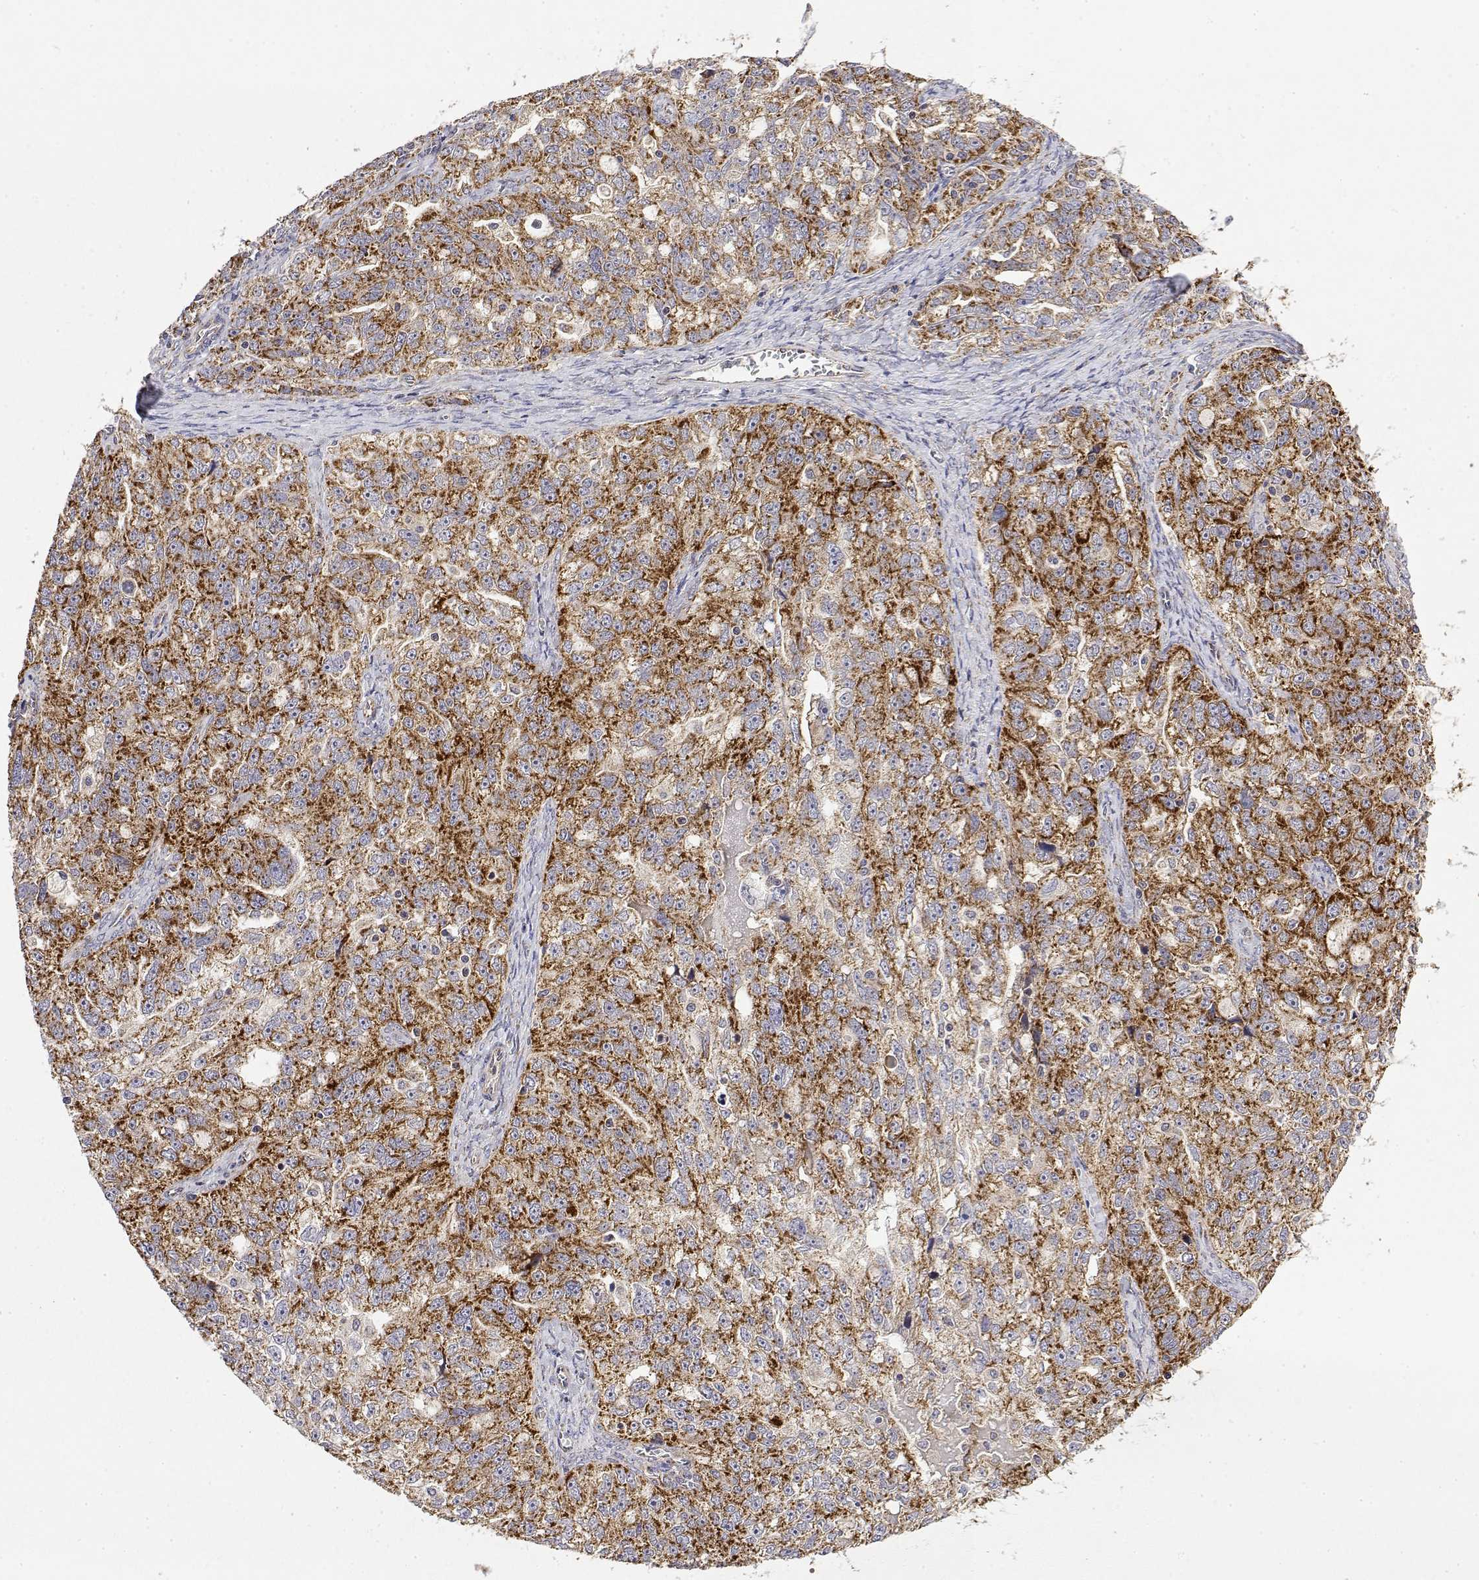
{"staining": {"intensity": "strong", "quantity": ">75%", "location": "cytoplasmic/membranous"}, "tissue": "ovarian cancer", "cell_type": "Tumor cells", "image_type": "cancer", "snomed": [{"axis": "morphology", "description": "Cystadenocarcinoma, serous, NOS"}, {"axis": "topography", "description": "Ovary"}], "caption": "A brown stain shows strong cytoplasmic/membranous positivity of a protein in human ovarian serous cystadenocarcinoma tumor cells.", "gene": "GADD45GIP1", "patient": {"sex": "female", "age": 51}}